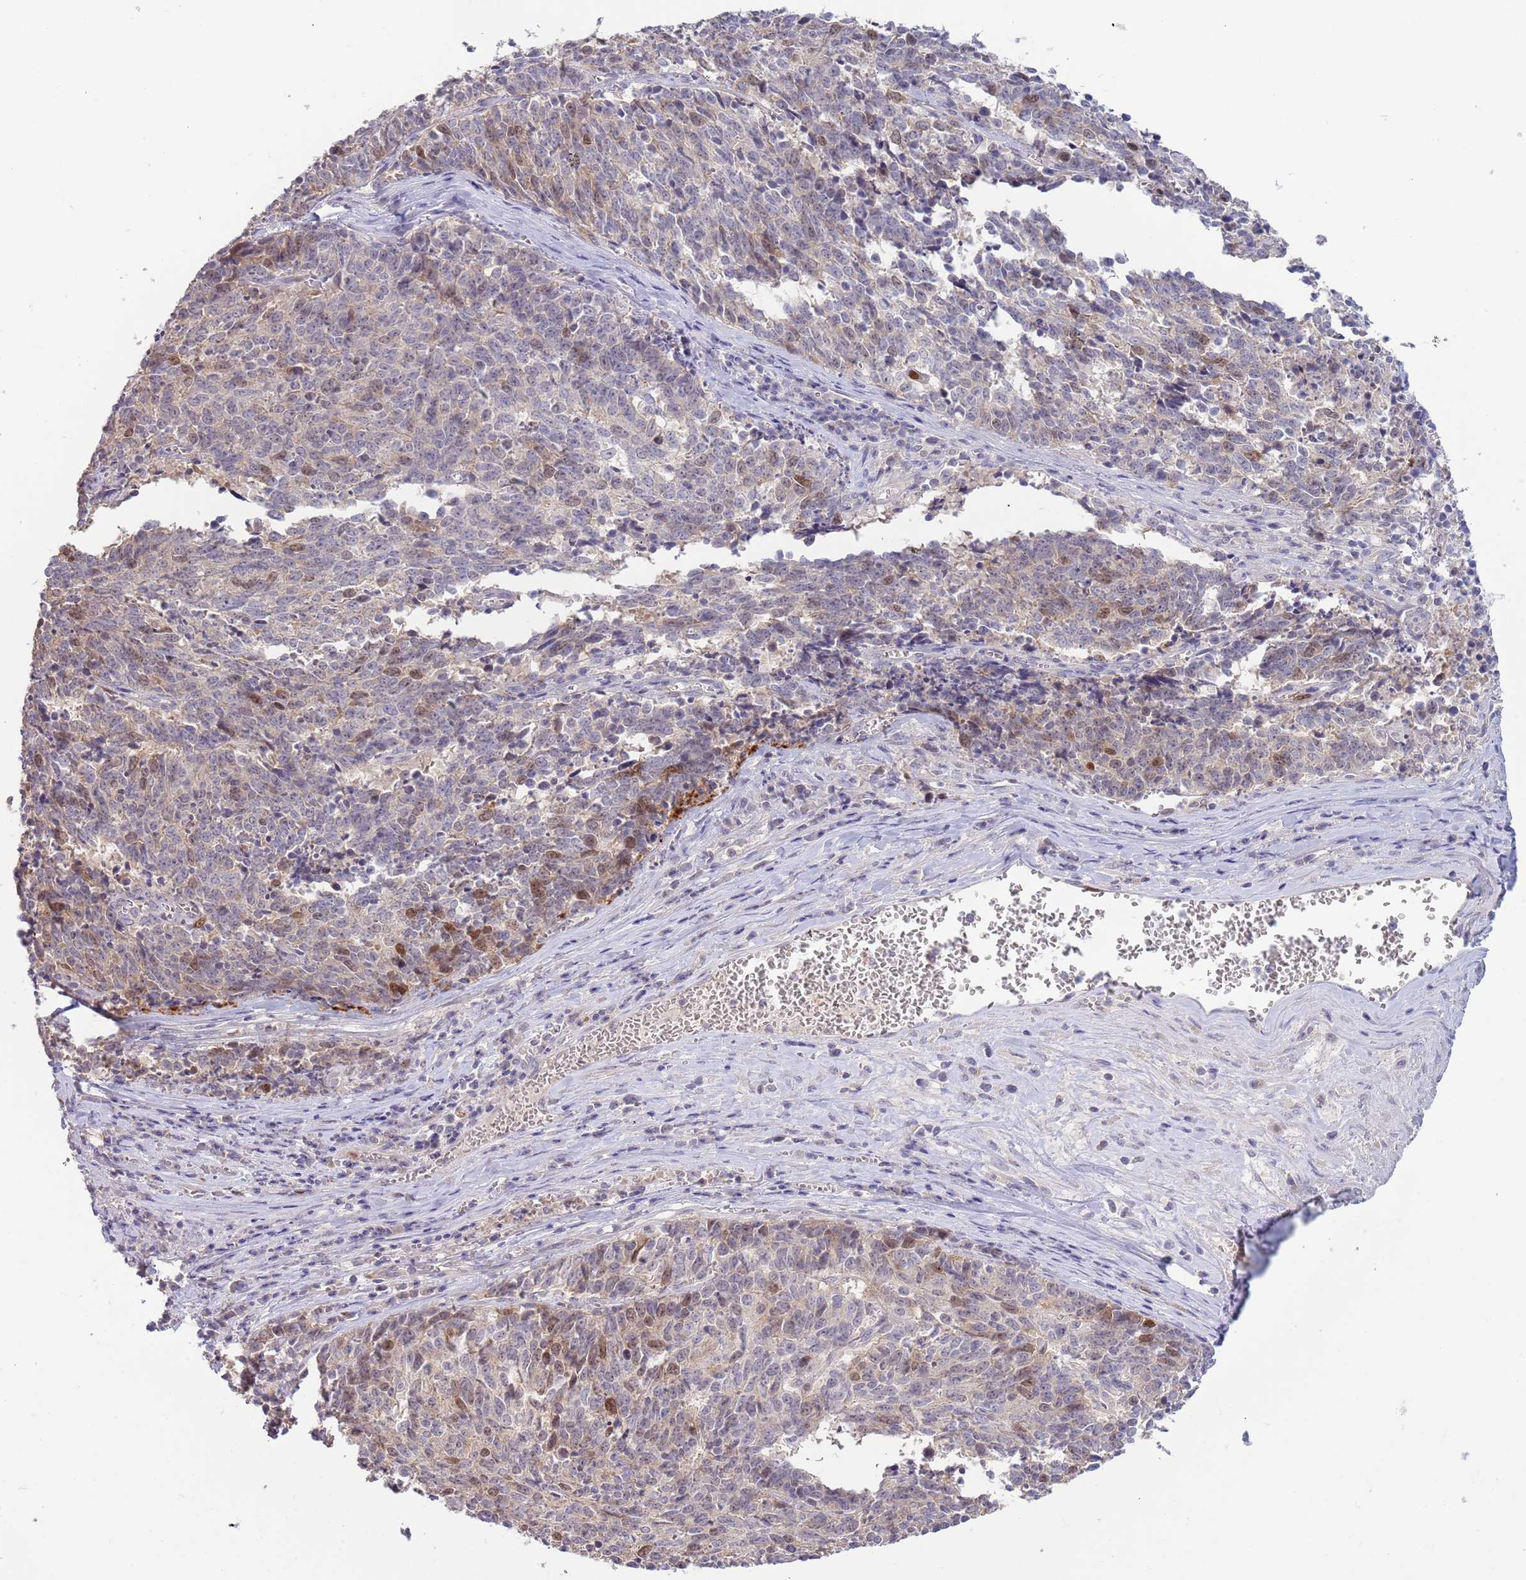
{"staining": {"intensity": "moderate", "quantity": "25%-75%", "location": "nuclear"}, "tissue": "cervical cancer", "cell_type": "Tumor cells", "image_type": "cancer", "snomed": [{"axis": "morphology", "description": "Squamous cell carcinoma, NOS"}, {"axis": "topography", "description": "Cervix"}], "caption": "Cervical squamous cell carcinoma tissue exhibits moderate nuclear expression in approximately 25%-75% of tumor cells", "gene": "PIMREG", "patient": {"sex": "female", "age": 29}}